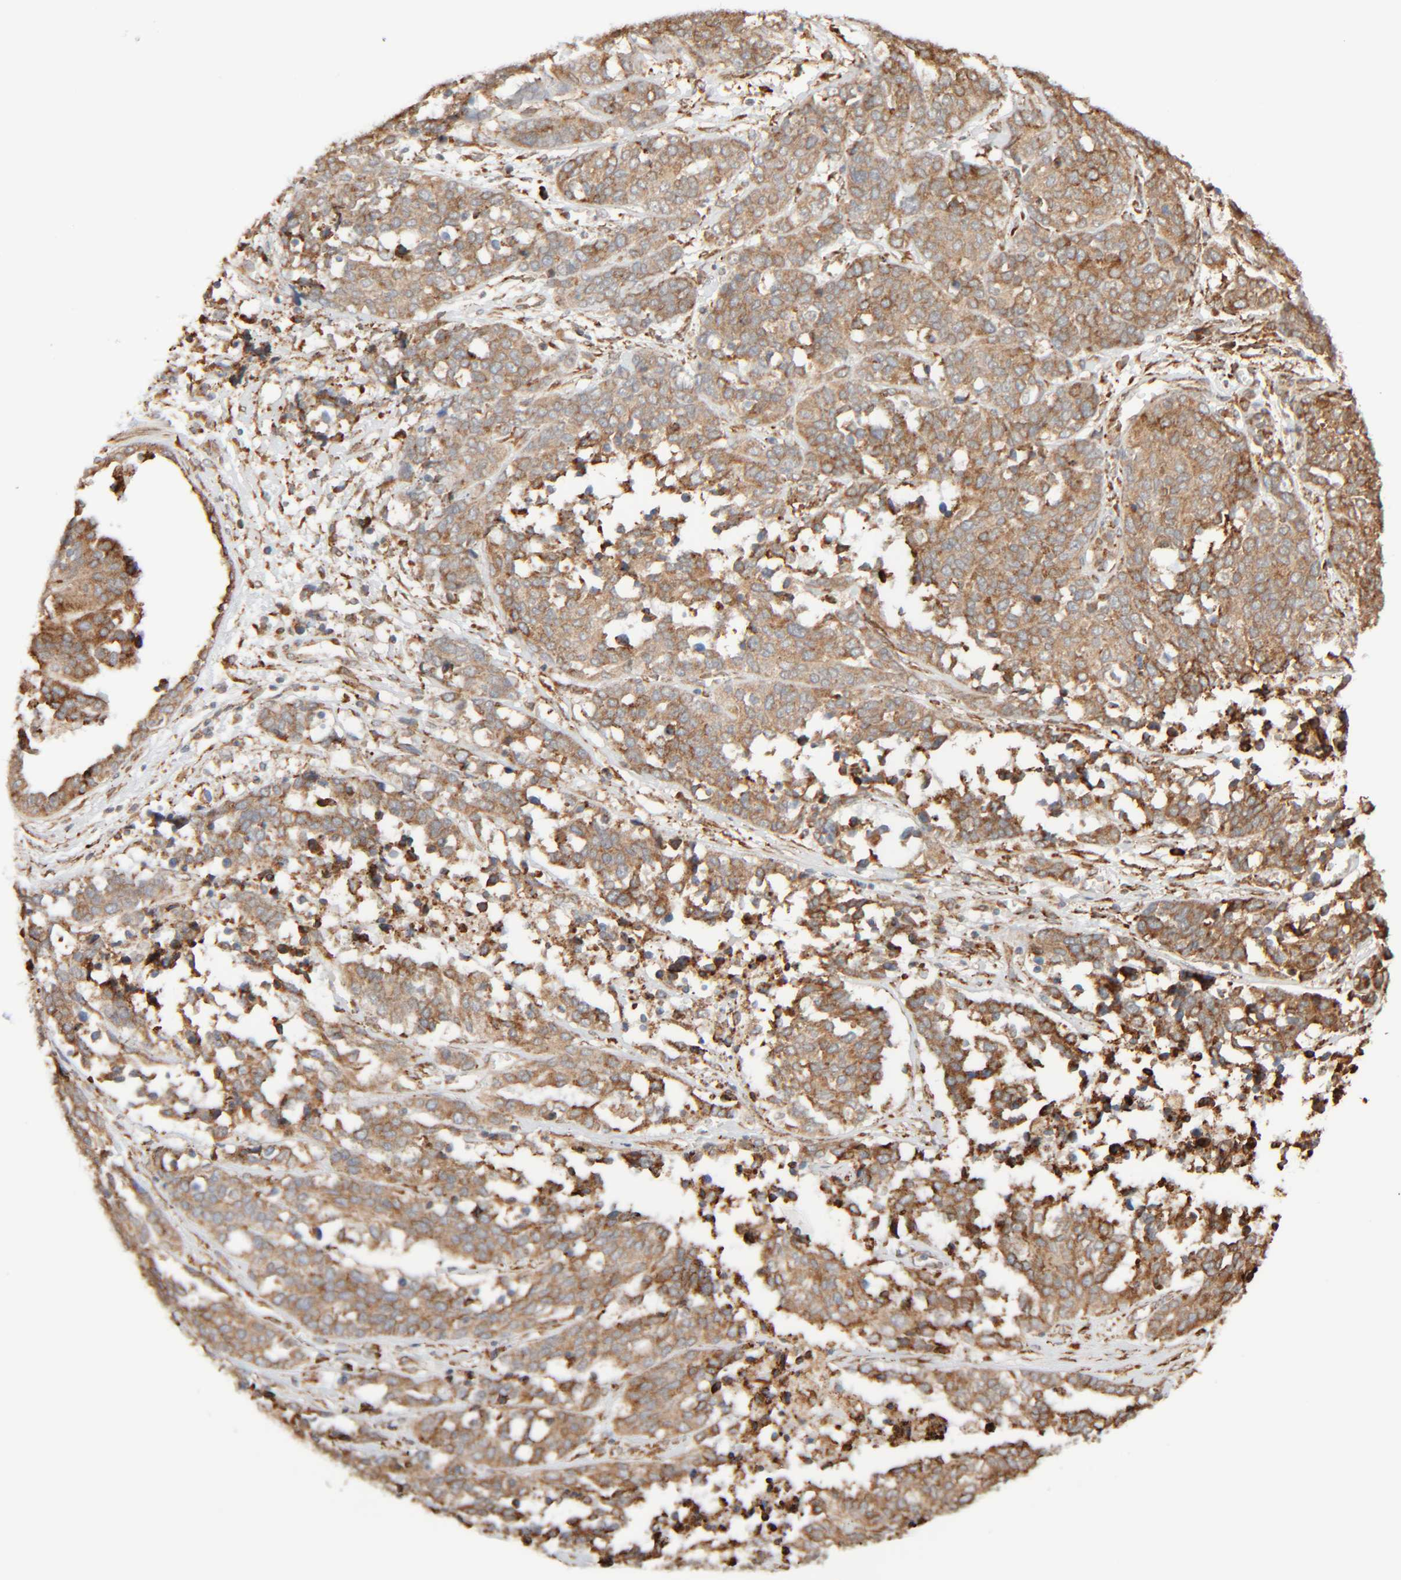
{"staining": {"intensity": "moderate", "quantity": ">75%", "location": "cytoplasmic/membranous"}, "tissue": "ovarian cancer", "cell_type": "Tumor cells", "image_type": "cancer", "snomed": [{"axis": "morphology", "description": "Cystadenocarcinoma, serous, NOS"}, {"axis": "topography", "description": "Ovary"}], "caption": "Tumor cells show medium levels of moderate cytoplasmic/membranous staining in about >75% of cells in human ovarian cancer.", "gene": "INTS1", "patient": {"sex": "female", "age": 44}}